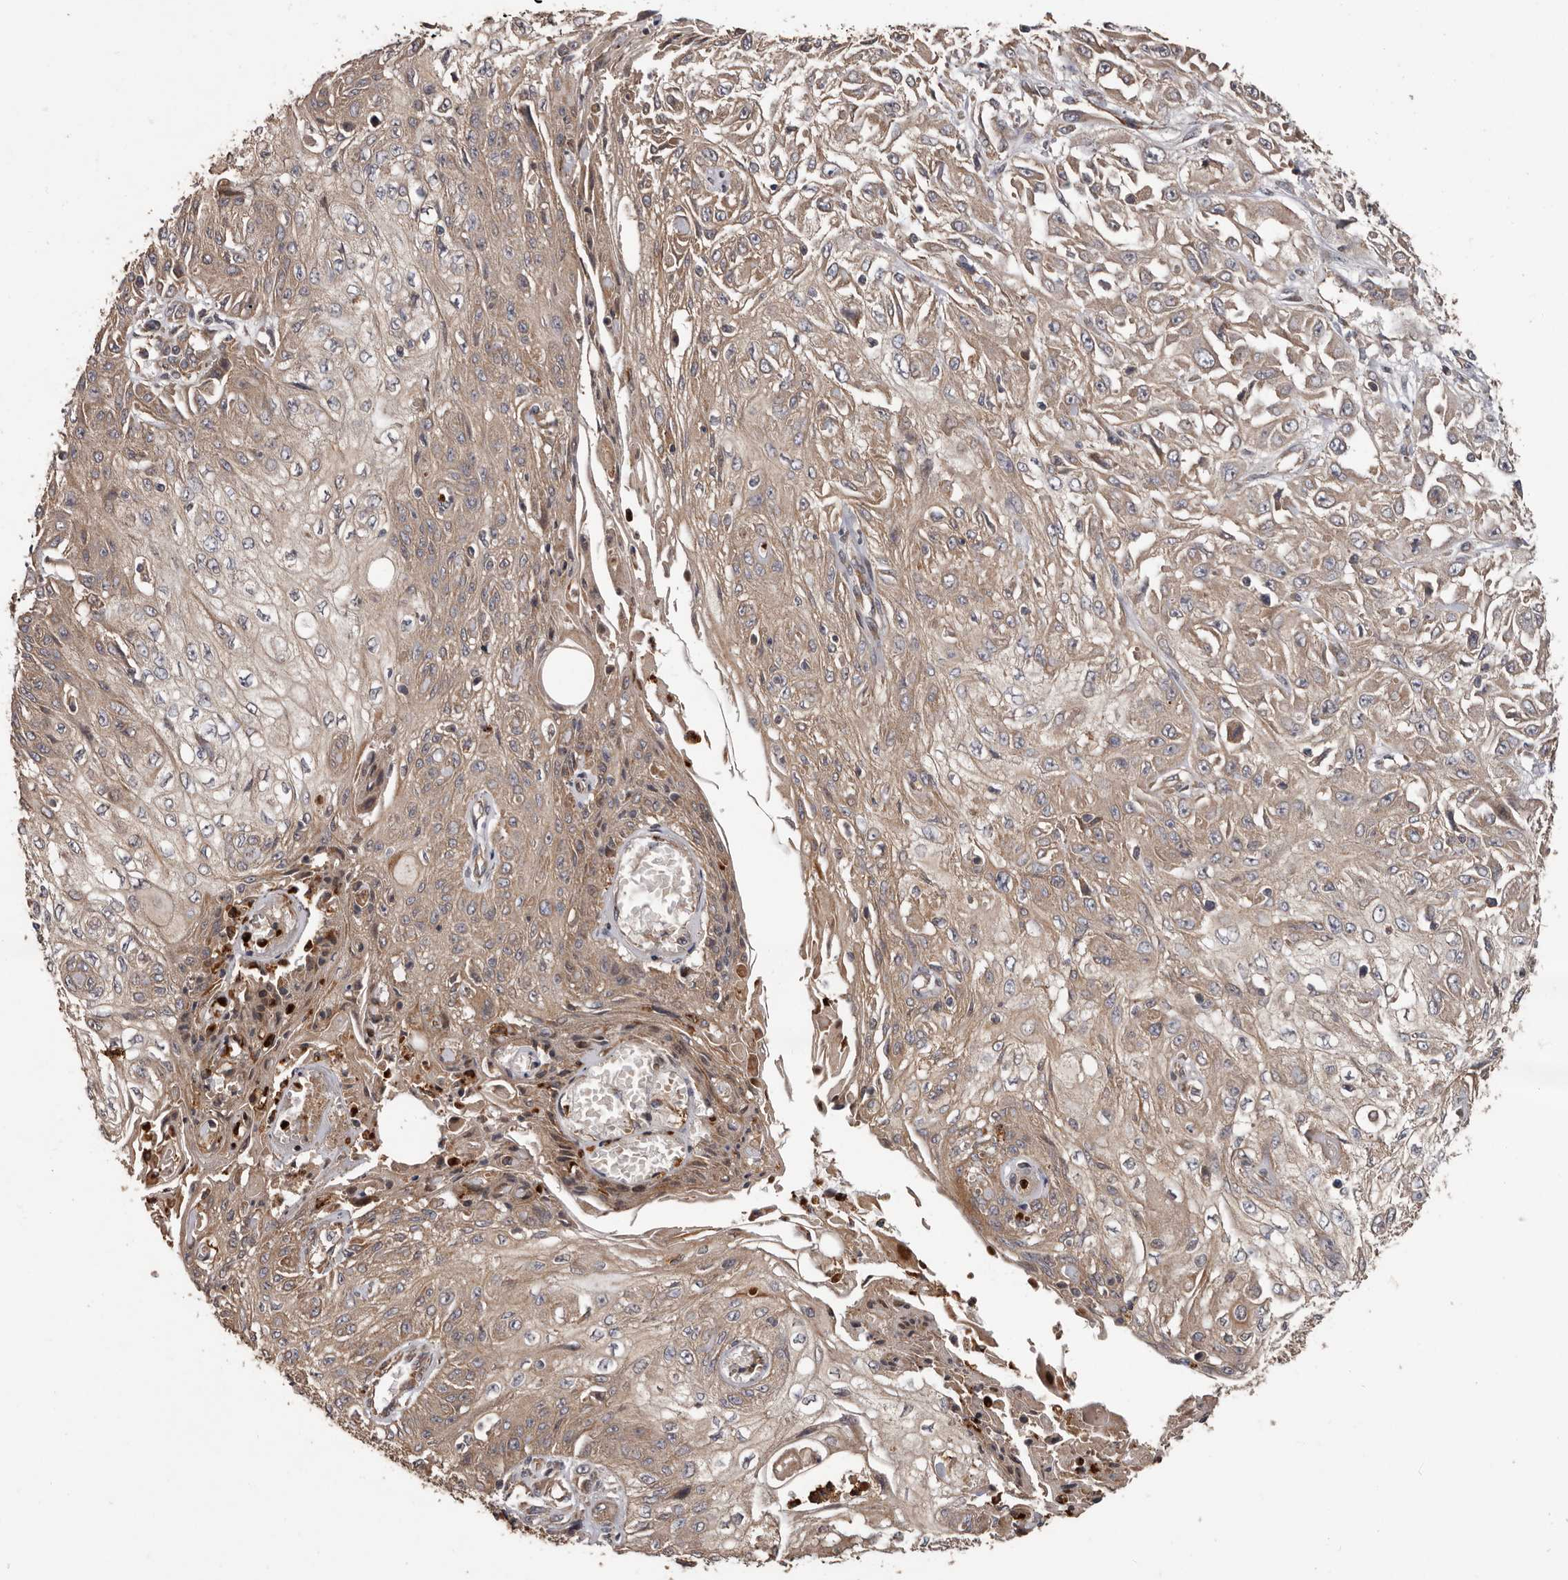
{"staining": {"intensity": "weak", "quantity": "25%-75%", "location": "cytoplasmic/membranous"}, "tissue": "skin cancer", "cell_type": "Tumor cells", "image_type": "cancer", "snomed": [{"axis": "morphology", "description": "Squamous cell carcinoma, NOS"}, {"axis": "morphology", "description": "Squamous cell carcinoma, metastatic, NOS"}, {"axis": "topography", "description": "Skin"}, {"axis": "topography", "description": "Lymph node"}], "caption": "Skin cancer stained with a brown dye shows weak cytoplasmic/membranous positive expression in approximately 25%-75% of tumor cells.", "gene": "ARHGEF5", "patient": {"sex": "male", "age": 75}}